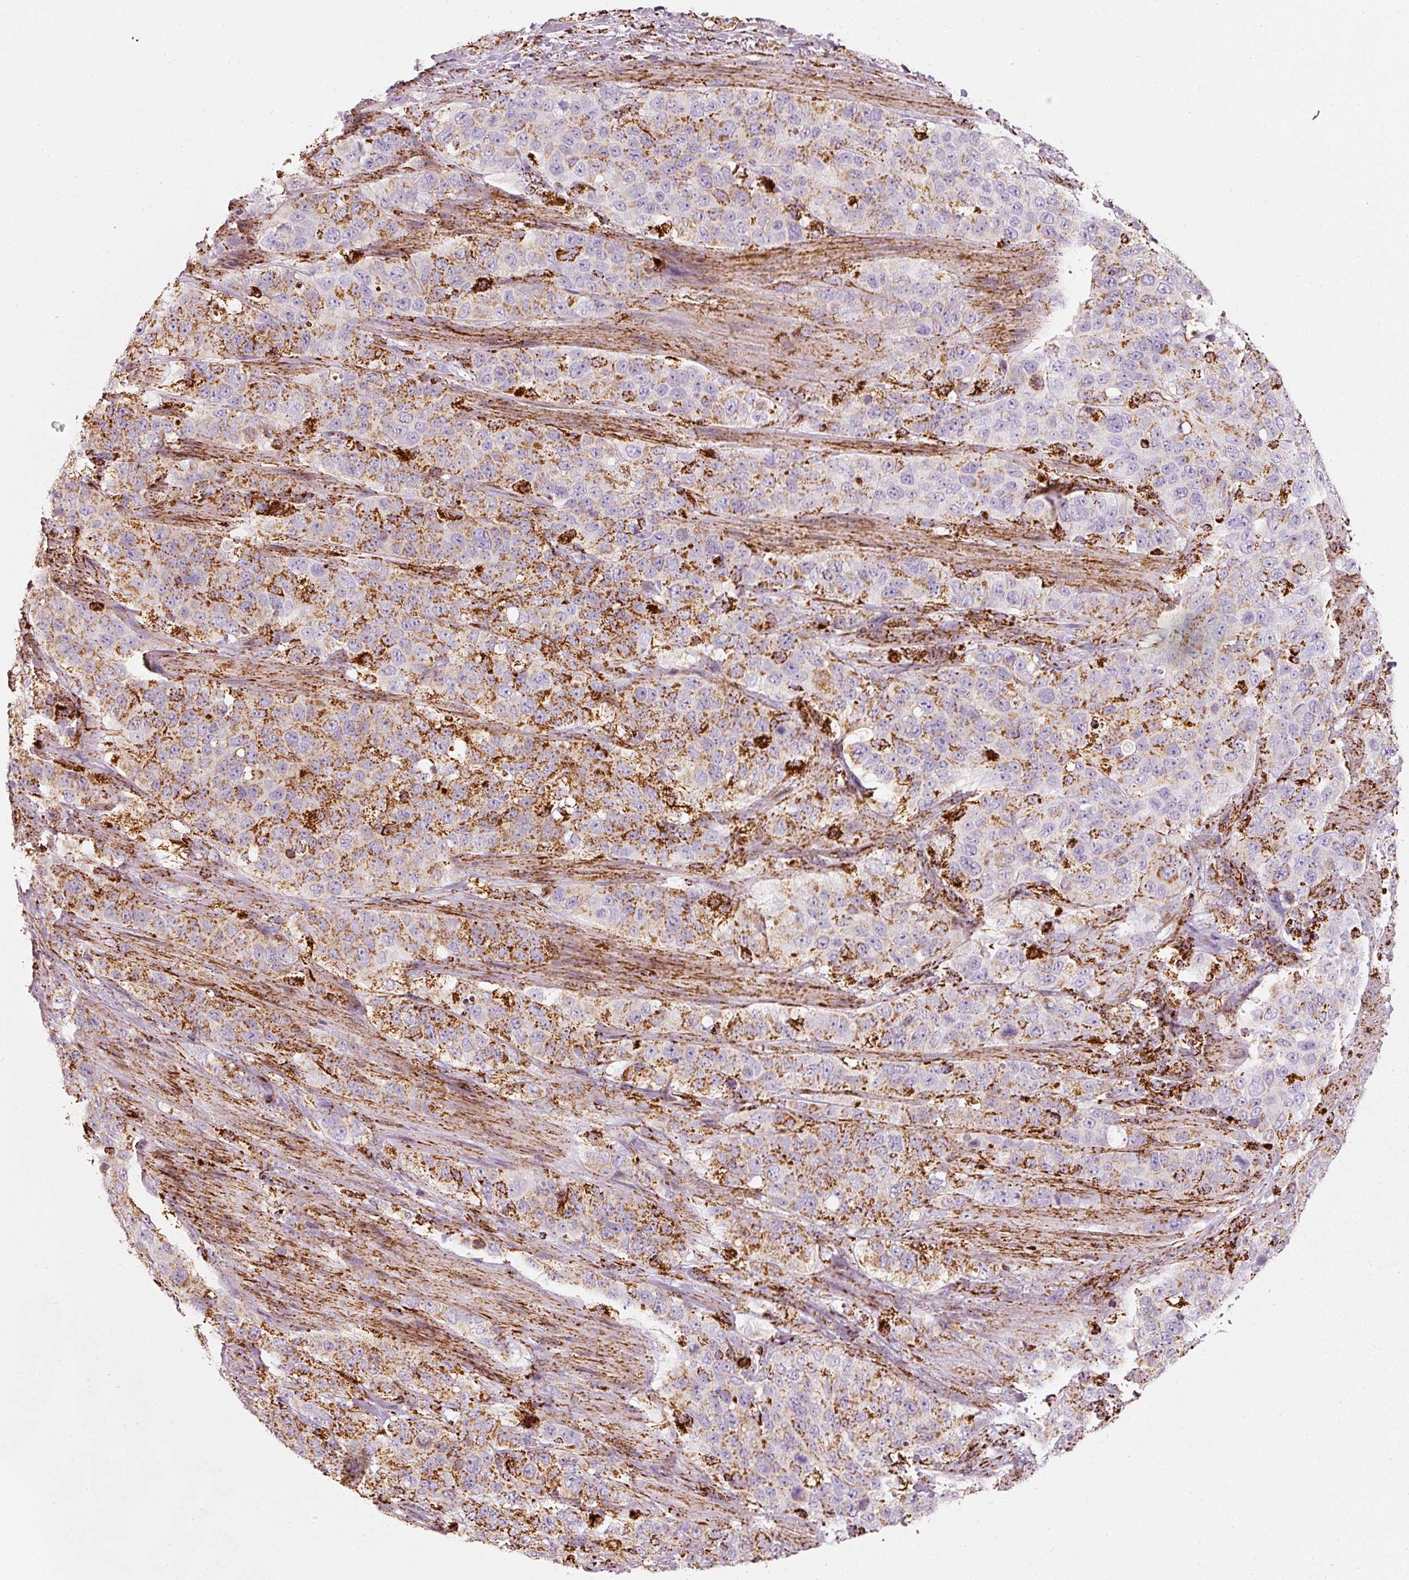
{"staining": {"intensity": "moderate", "quantity": "25%-75%", "location": "cytoplasmic/membranous"}, "tissue": "stomach cancer", "cell_type": "Tumor cells", "image_type": "cancer", "snomed": [{"axis": "morphology", "description": "Adenocarcinoma, NOS"}, {"axis": "topography", "description": "Stomach"}], "caption": "Immunohistochemistry staining of stomach adenocarcinoma, which exhibits medium levels of moderate cytoplasmic/membranous positivity in approximately 25%-75% of tumor cells indicating moderate cytoplasmic/membranous protein positivity. The staining was performed using DAB (brown) for protein detection and nuclei were counterstained in hematoxylin (blue).", "gene": "MT-CO2", "patient": {"sex": "male", "age": 48}}